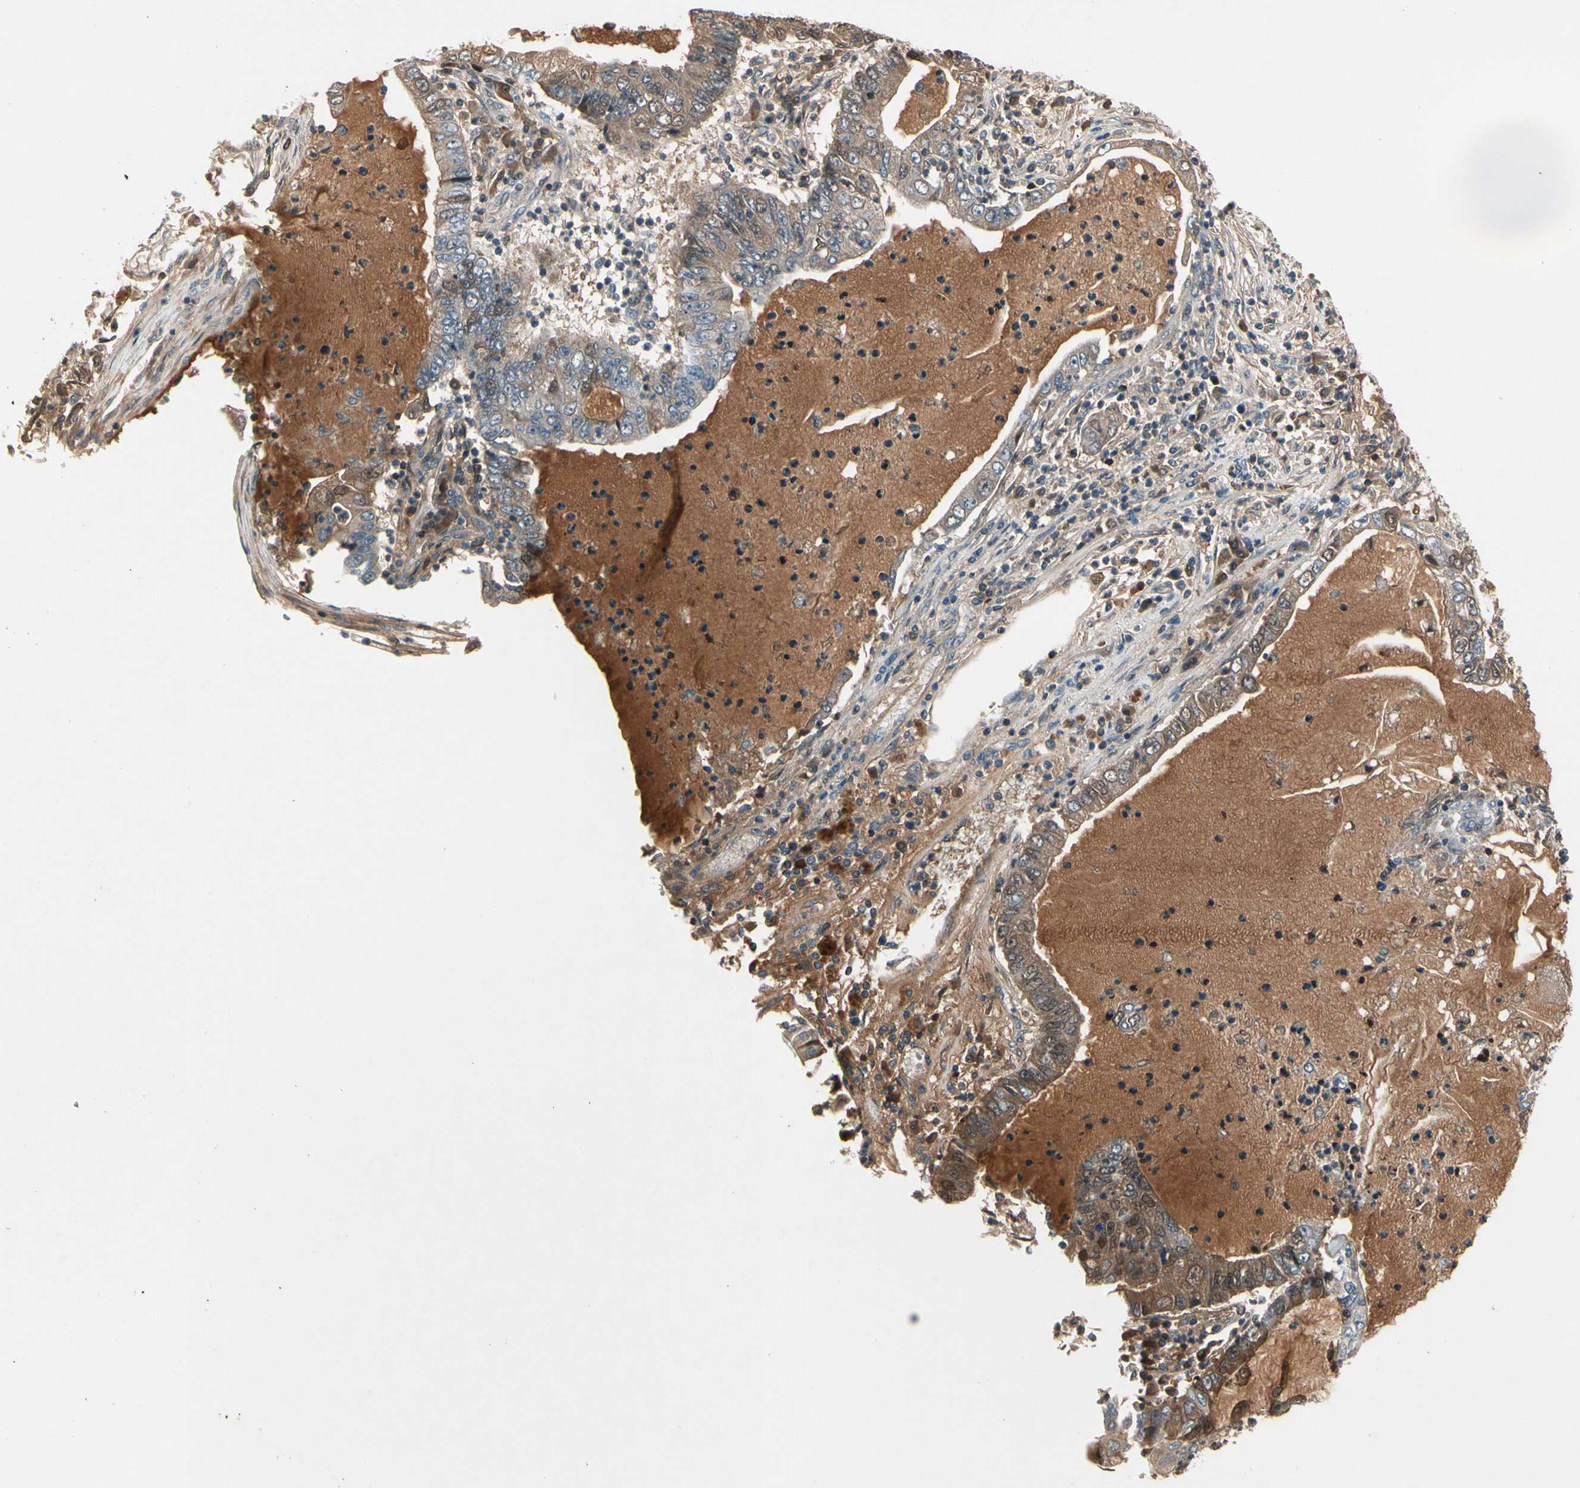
{"staining": {"intensity": "weak", "quantity": ">75%", "location": "cytoplasmic/membranous"}, "tissue": "lung cancer", "cell_type": "Tumor cells", "image_type": "cancer", "snomed": [{"axis": "morphology", "description": "Adenocarcinoma, NOS"}, {"axis": "topography", "description": "Lung"}], "caption": "Lung cancer stained for a protein displays weak cytoplasmic/membranous positivity in tumor cells.", "gene": "CCL4", "patient": {"sex": "female", "age": 51}}